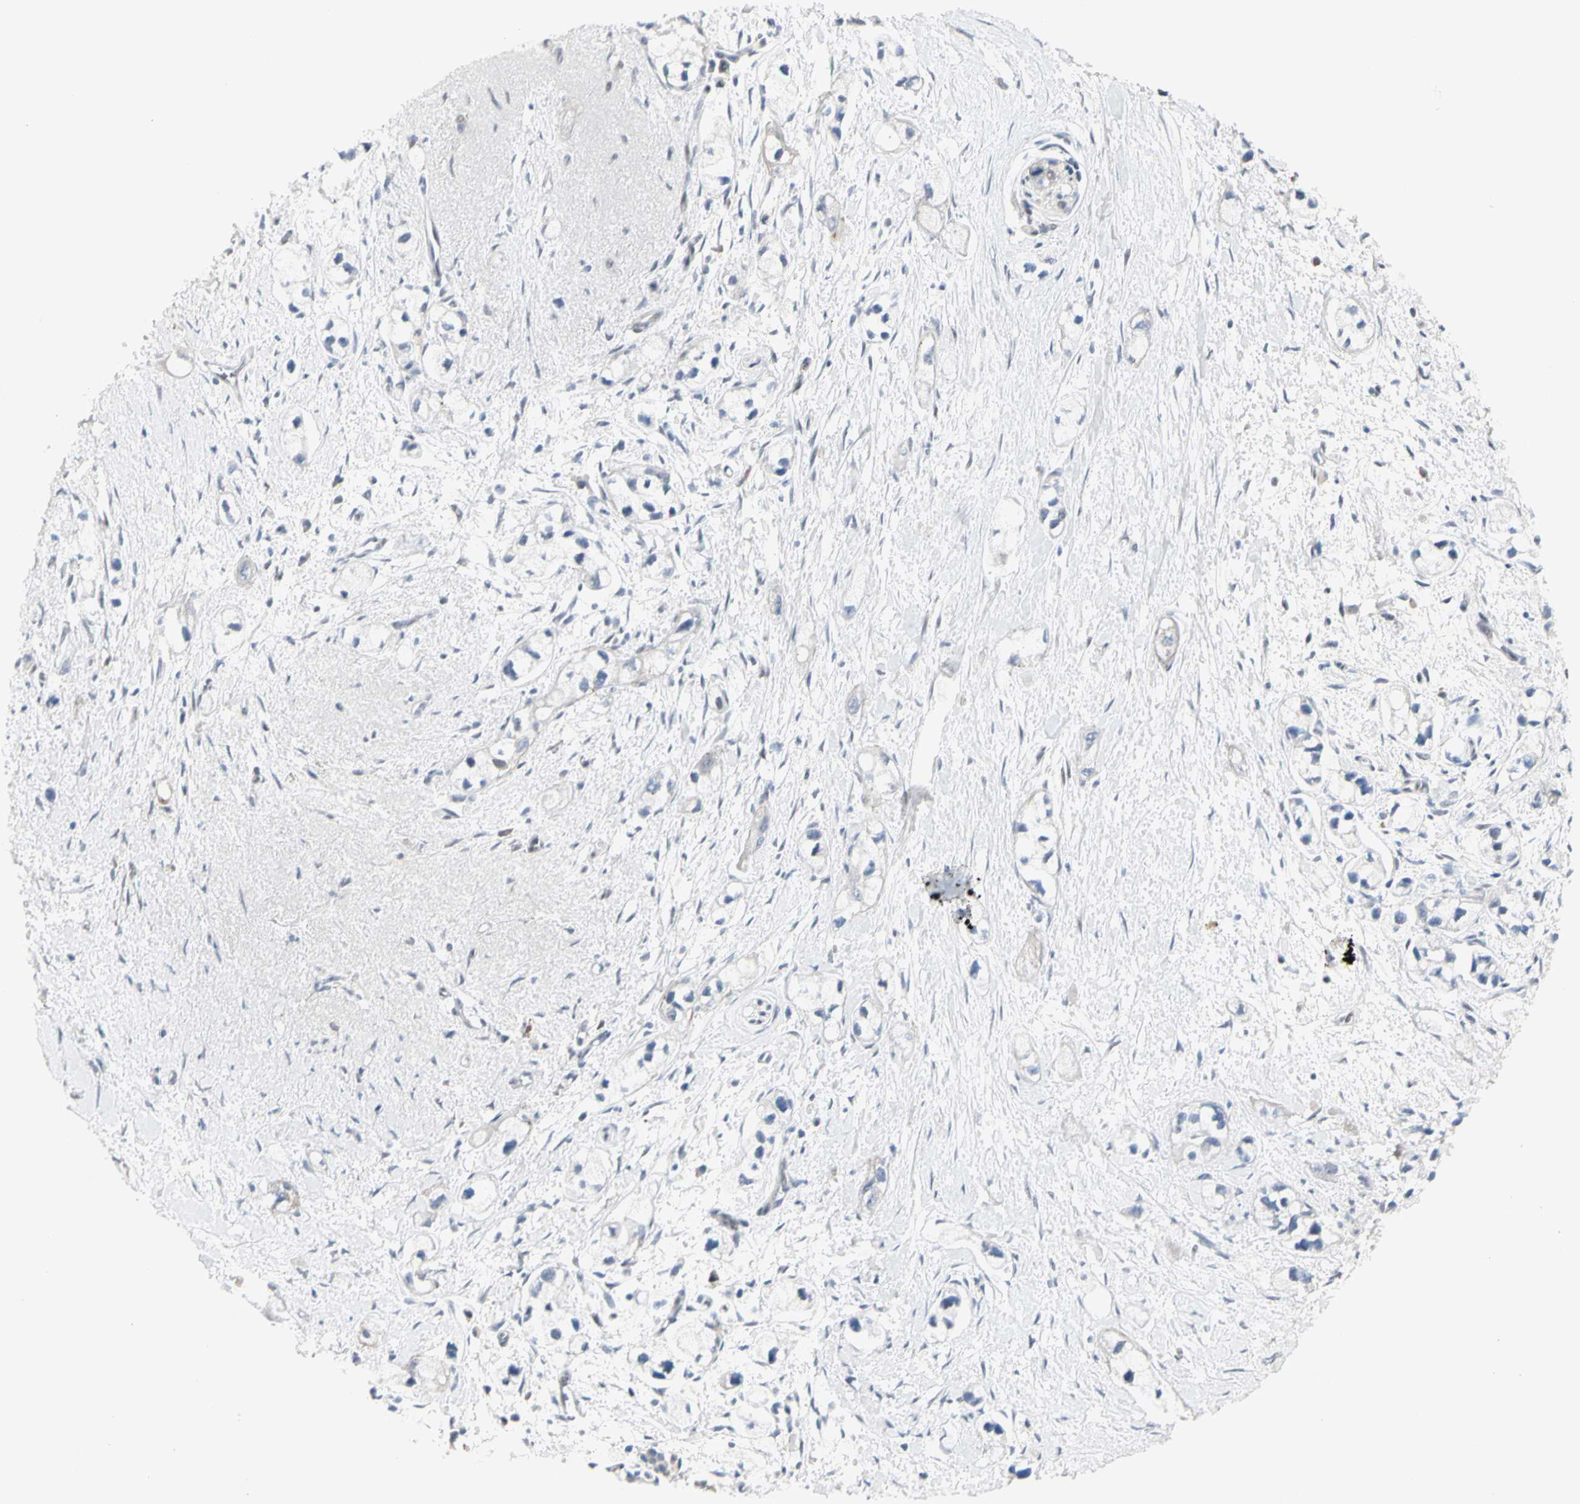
{"staining": {"intensity": "negative", "quantity": "none", "location": "none"}, "tissue": "pancreatic cancer", "cell_type": "Tumor cells", "image_type": "cancer", "snomed": [{"axis": "morphology", "description": "Adenocarcinoma, NOS"}, {"axis": "topography", "description": "Pancreas"}], "caption": "This micrograph is of adenocarcinoma (pancreatic) stained with IHC to label a protein in brown with the nuclei are counter-stained blue. There is no expression in tumor cells.", "gene": "GREM1", "patient": {"sex": "male", "age": 74}}